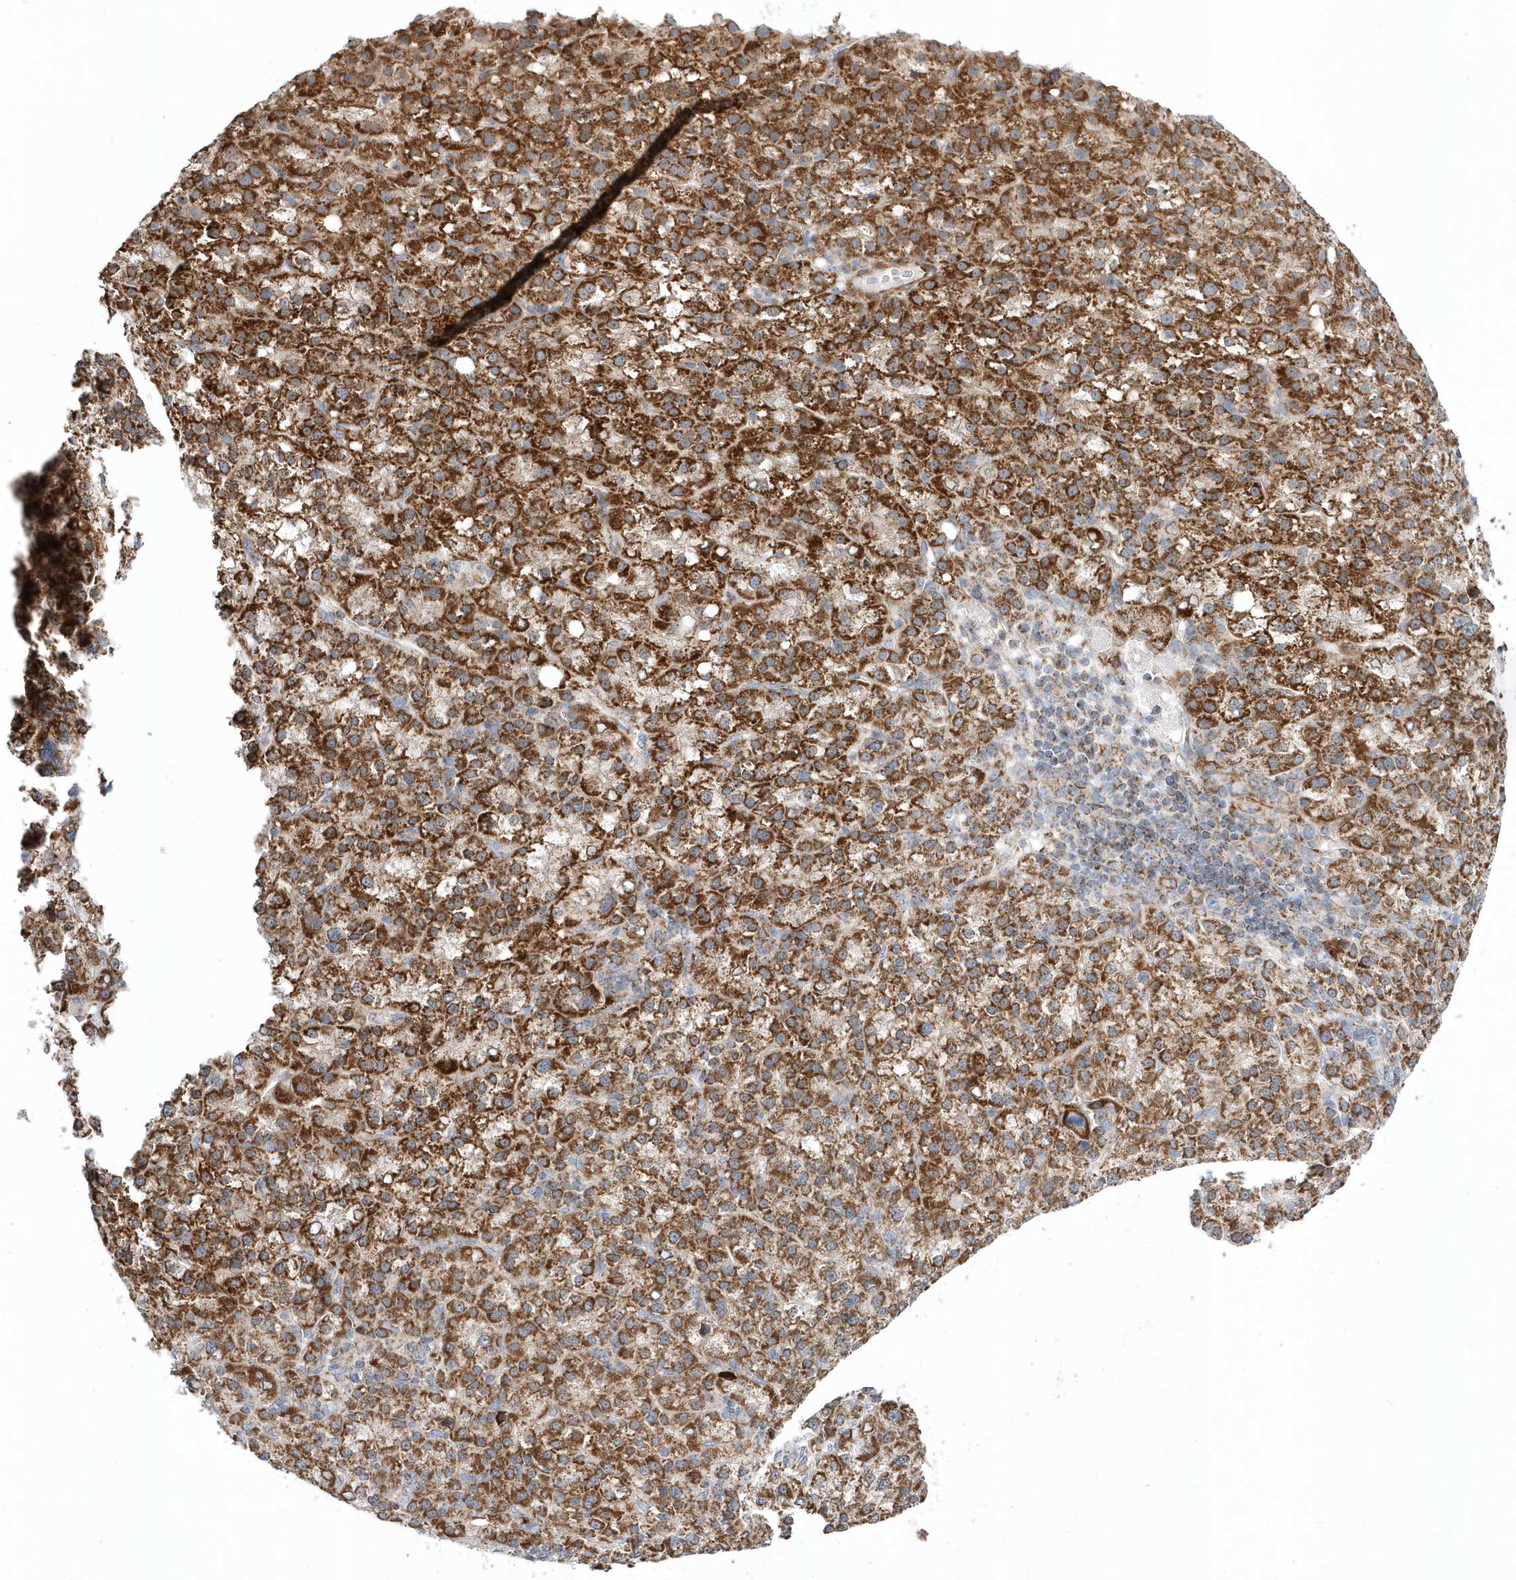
{"staining": {"intensity": "strong", "quantity": ">75%", "location": "cytoplasmic/membranous"}, "tissue": "liver cancer", "cell_type": "Tumor cells", "image_type": "cancer", "snomed": [{"axis": "morphology", "description": "Carcinoma, Hepatocellular, NOS"}, {"axis": "topography", "description": "Liver"}], "caption": "Liver hepatocellular carcinoma tissue exhibits strong cytoplasmic/membranous expression in about >75% of tumor cells, visualized by immunohistochemistry.", "gene": "OPA1", "patient": {"sex": "female", "age": 58}}